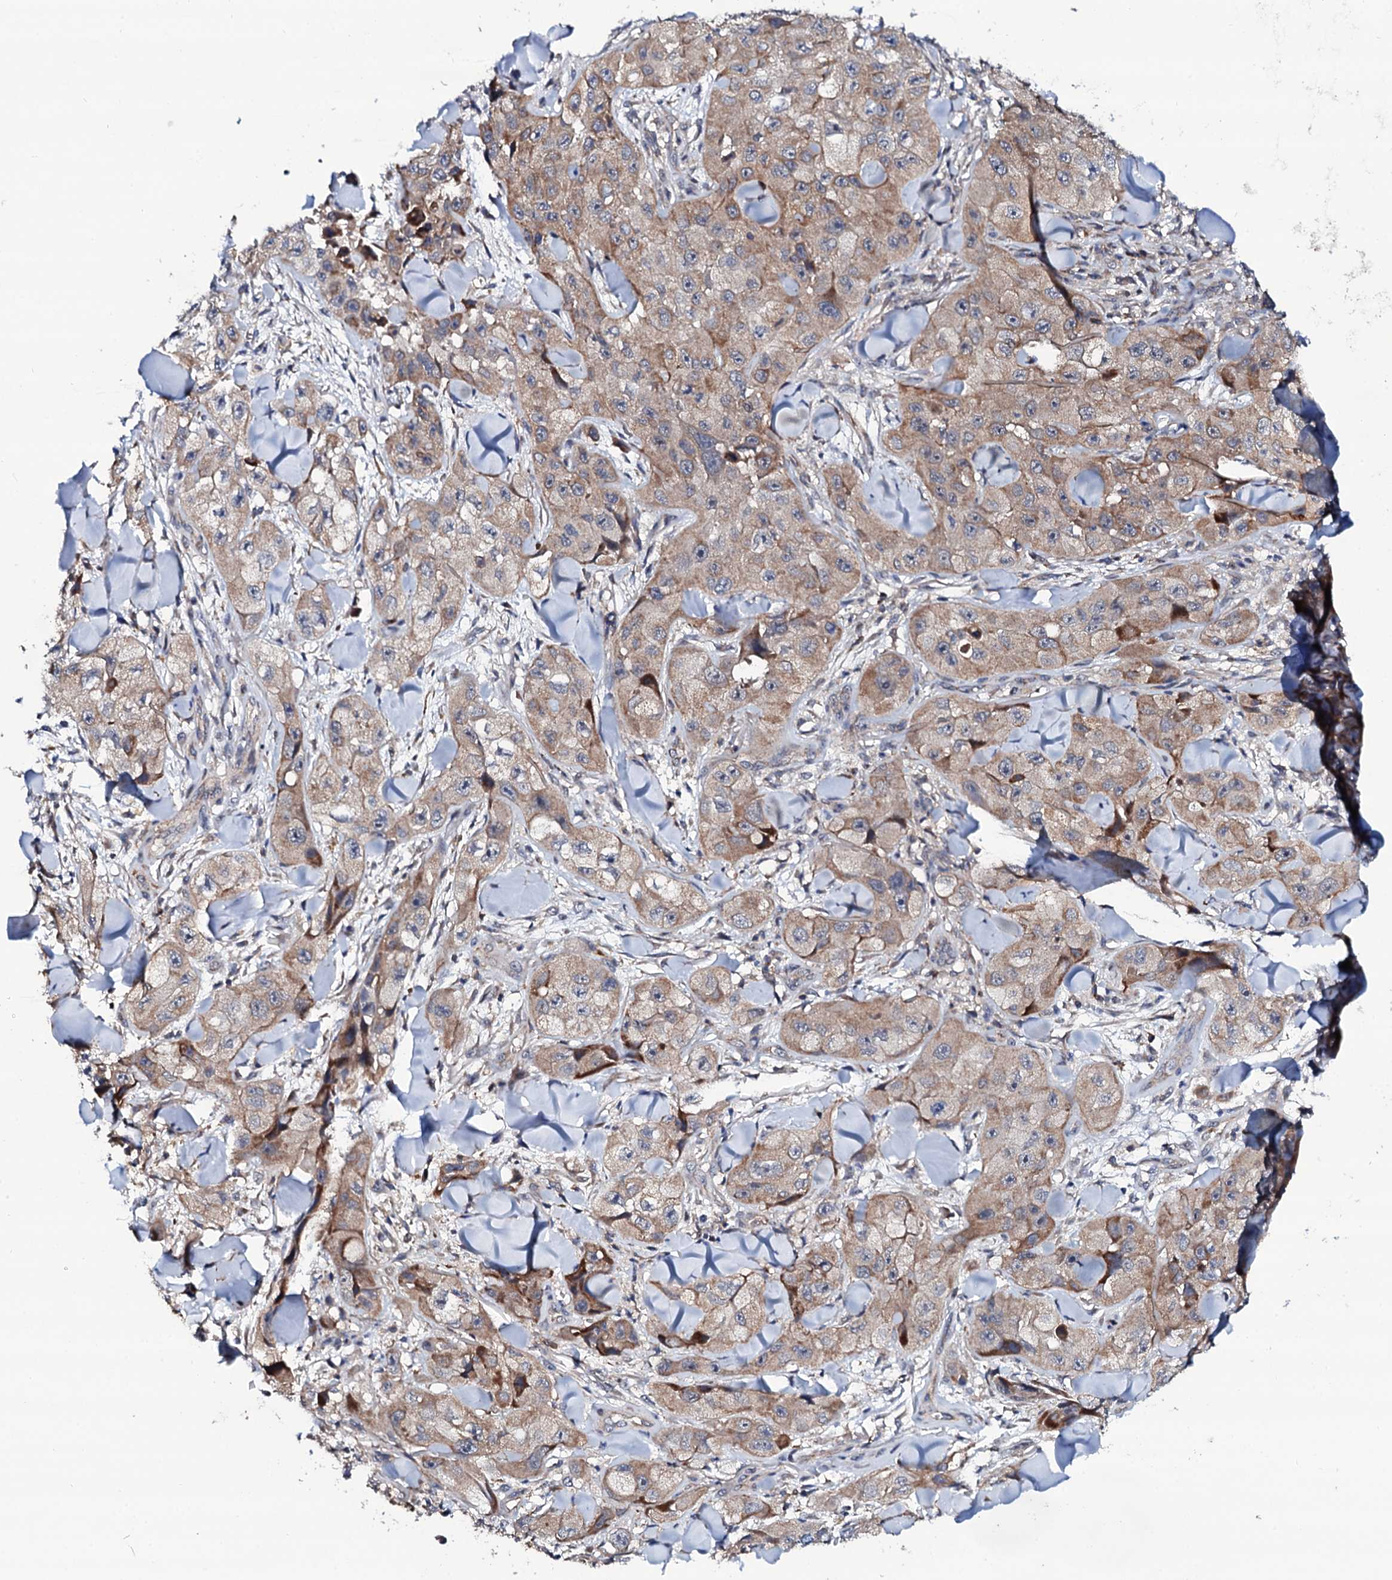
{"staining": {"intensity": "moderate", "quantity": ">75%", "location": "cytoplasmic/membranous"}, "tissue": "skin cancer", "cell_type": "Tumor cells", "image_type": "cancer", "snomed": [{"axis": "morphology", "description": "Squamous cell carcinoma, NOS"}, {"axis": "topography", "description": "Skin"}, {"axis": "topography", "description": "Subcutis"}], "caption": "IHC of human skin cancer demonstrates medium levels of moderate cytoplasmic/membranous positivity in about >75% of tumor cells. (Stains: DAB (3,3'-diaminobenzidine) in brown, nuclei in blue, Microscopy: brightfield microscopy at high magnification).", "gene": "COG4", "patient": {"sex": "male", "age": 73}}